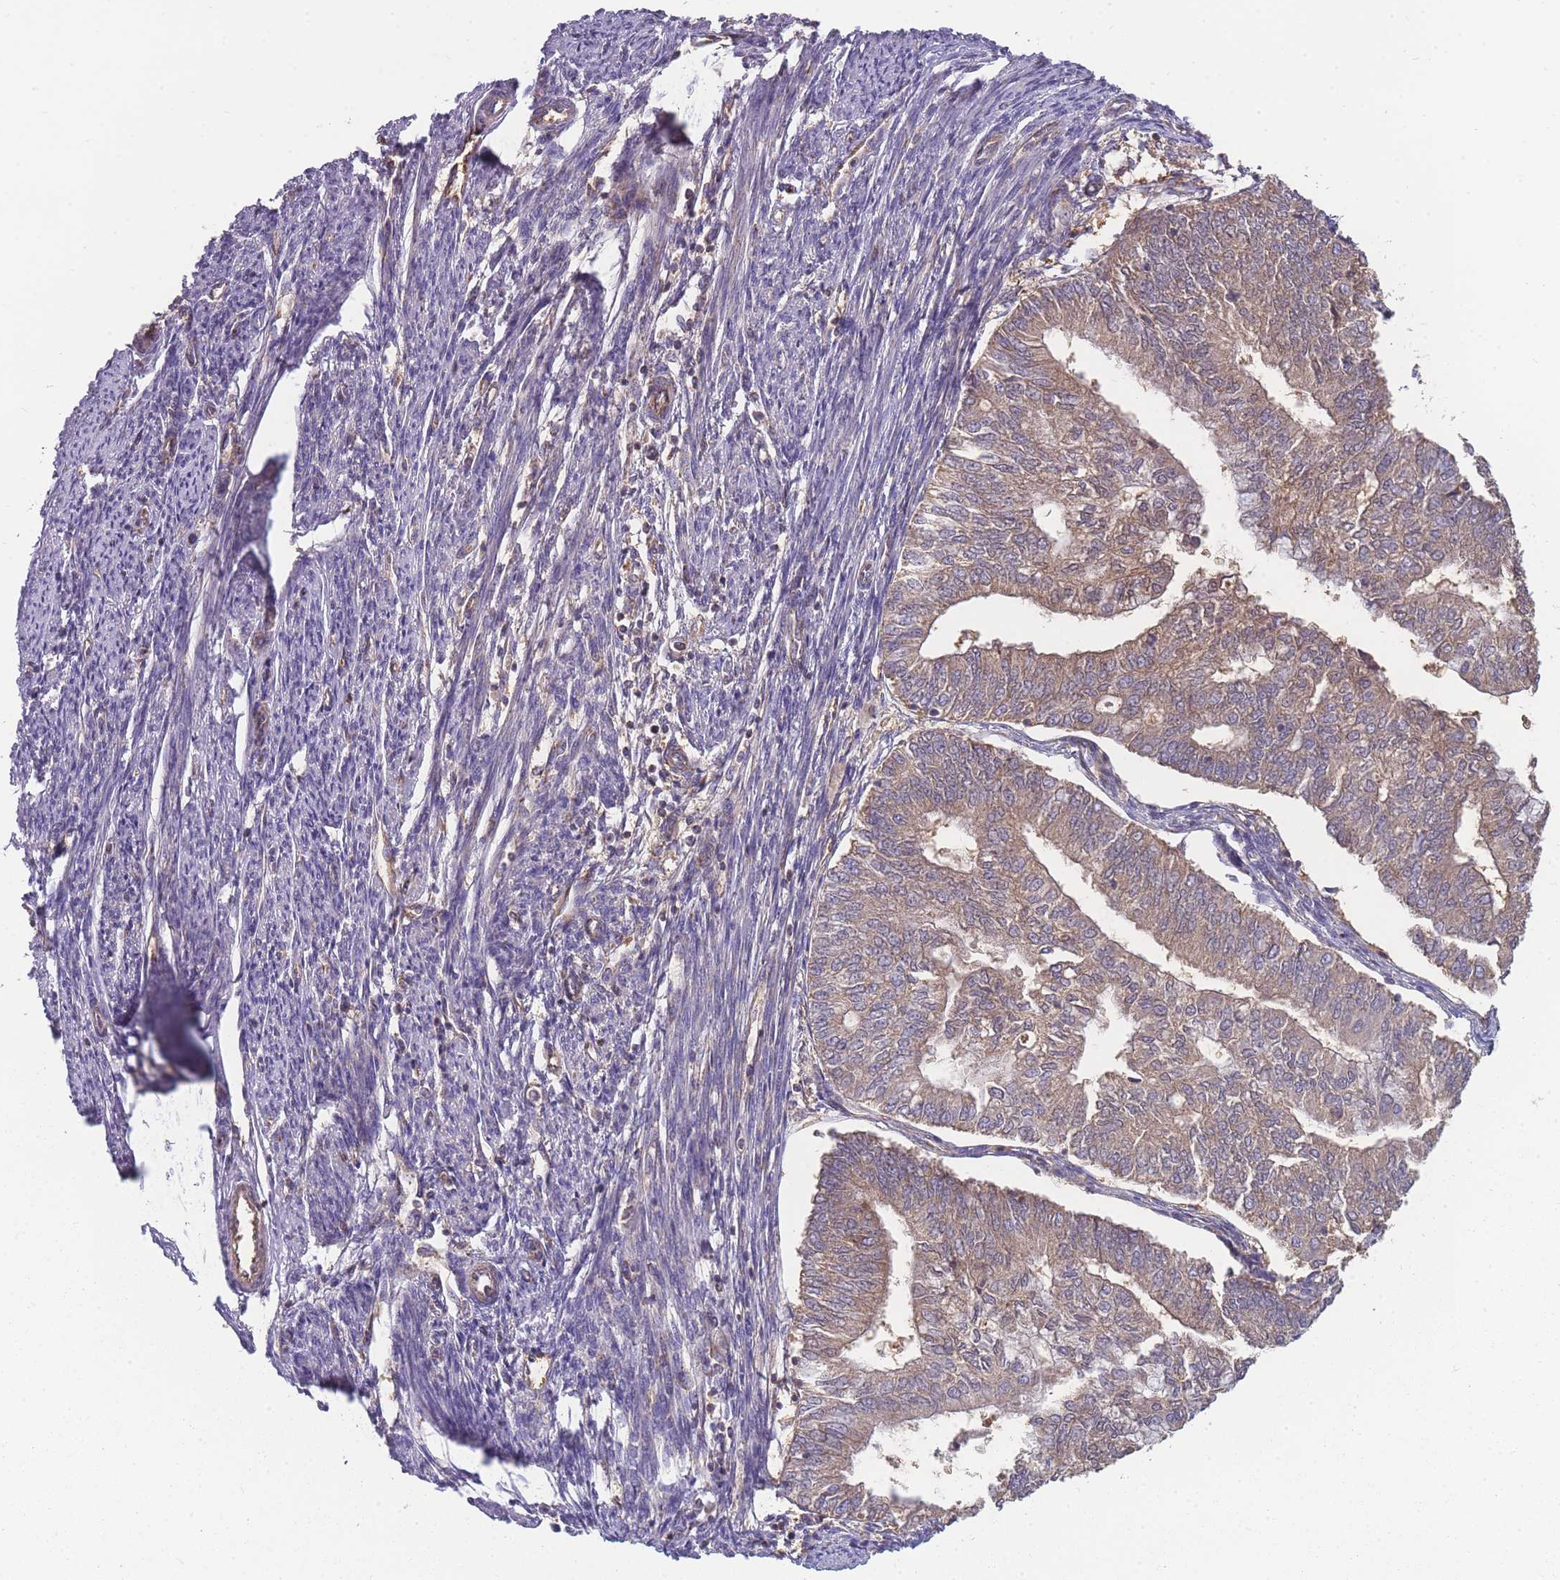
{"staining": {"intensity": "negative", "quantity": "none", "location": "none"}, "tissue": "smooth muscle", "cell_type": "Smooth muscle cells", "image_type": "normal", "snomed": [{"axis": "morphology", "description": "Normal tissue, NOS"}, {"axis": "topography", "description": "Smooth muscle"}, {"axis": "topography", "description": "Uterus"}], "caption": "This is an IHC micrograph of normal human smooth muscle. There is no positivity in smooth muscle cells.", "gene": "SLC35B4", "patient": {"sex": "female", "age": 59}}